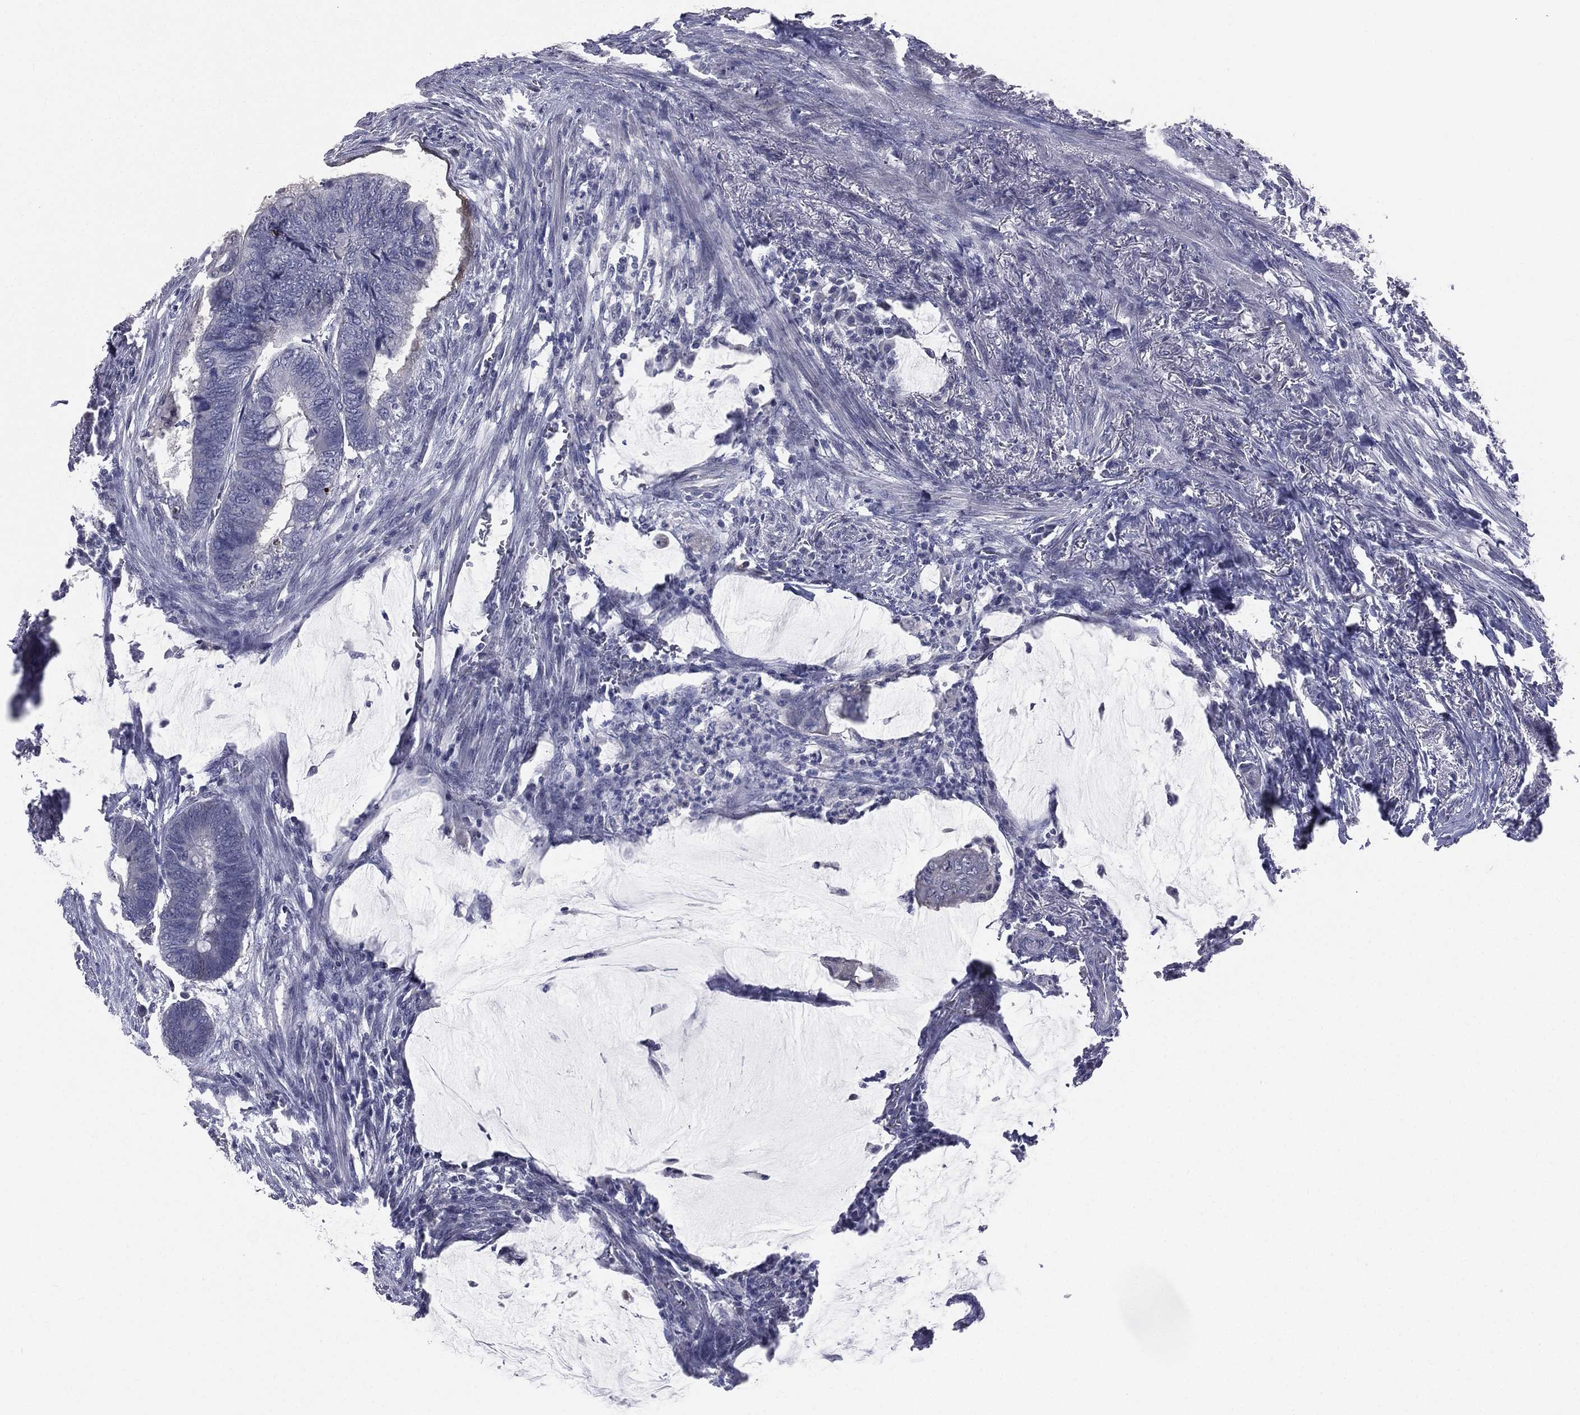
{"staining": {"intensity": "negative", "quantity": "none", "location": "none"}, "tissue": "colorectal cancer", "cell_type": "Tumor cells", "image_type": "cancer", "snomed": [{"axis": "morphology", "description": "Normal tissue, NOS"}, {"axis": "morphology", "description": "Adenocarcinoma, NOS"}, {"axis": "topography", "description": "Rectum"}, {"axis": "topography", "description": "Peripheral nerve tissue"}], "caption": "An immunohistochemistry micrograph of adenocarcinoma (colorectal) is shown. There is no staining in tumor cells of adenocarcinoma (colorectal).", "gene": "DMKN", "patient": {"sex": "male", "age": 92}}